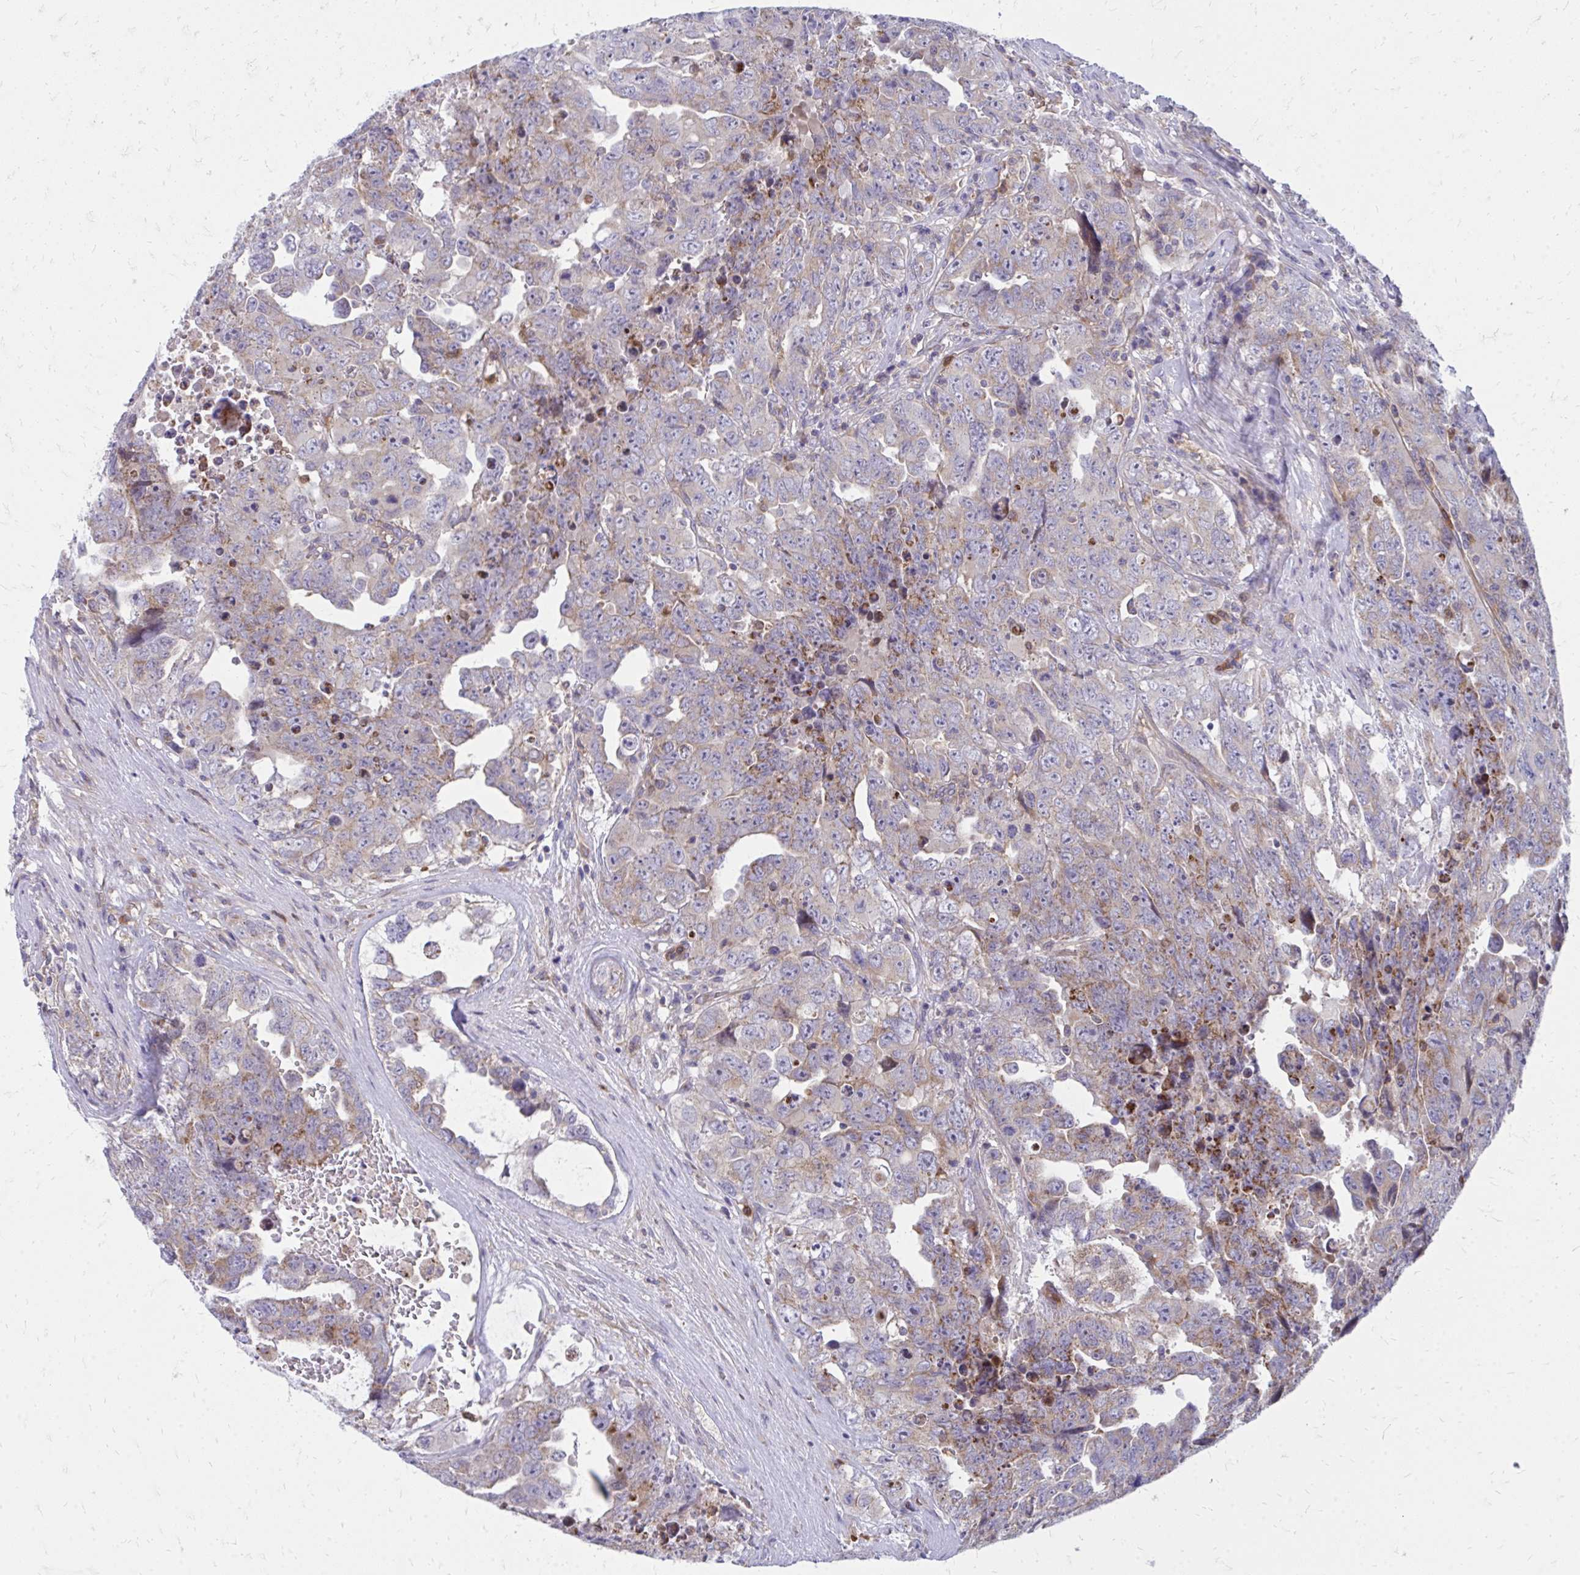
{"staining": {"intensity": "weak", "quantity": "25%-75%", "location": "cytoplasmic/membranous"}, "tissue": "testis cancer", "cell_type": "Tumor cells", "image_type": "cancer", "snomed": [{"axis": "morphology", "description": "Carcinoma, Embryonal, NOS"}, {"axis": "topography", "description": "Testis"}], "caption": "Protein expression analysis of human testis cancer reveals weak cytoplasmic/membranous expression in approximately 25%-75% of tumor cells.", "gene": "ASAP1", "patient": {"sex": "male", "age": 24}}